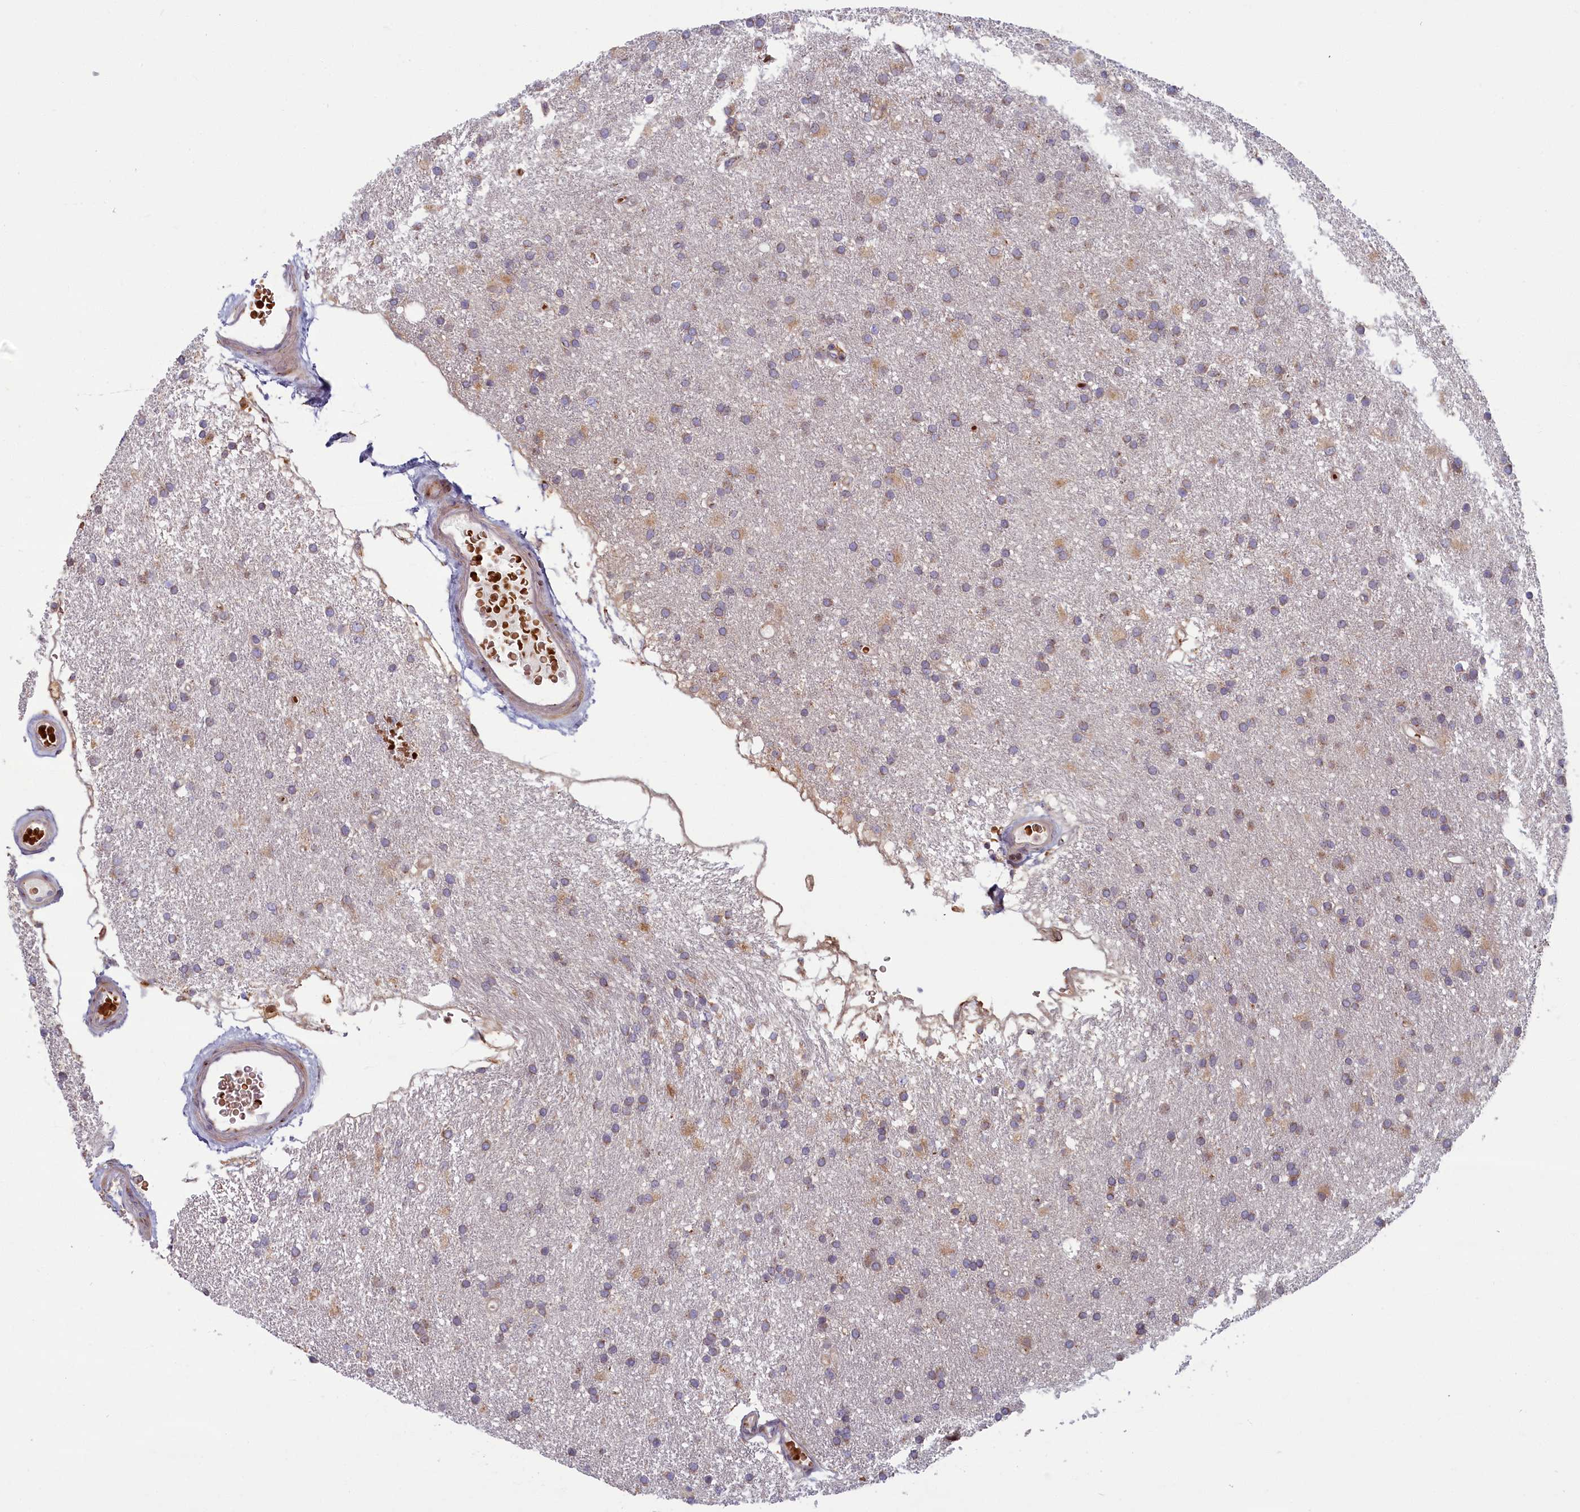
{"staining": {"intensity": "weak", "quantity": "25%-75%", "location": "cytoplasmic/membranous"}, "tissue": "glioma", "cell_type": "Tumor cells", "image_type": "cancer", "snomed": [{"axis": "morphology", "description": "Glioma, malignant, High grade"}, {"axis": "topography", "description": "Brain"}], "caption": "Human glioma stained with a brown dye exhibits weak cytoplasmic/membranous positive staining in approximately 25%-75% of tumor cells.", "gene": "BLVRB", "patient": {"sex": "male", "age": 77}}